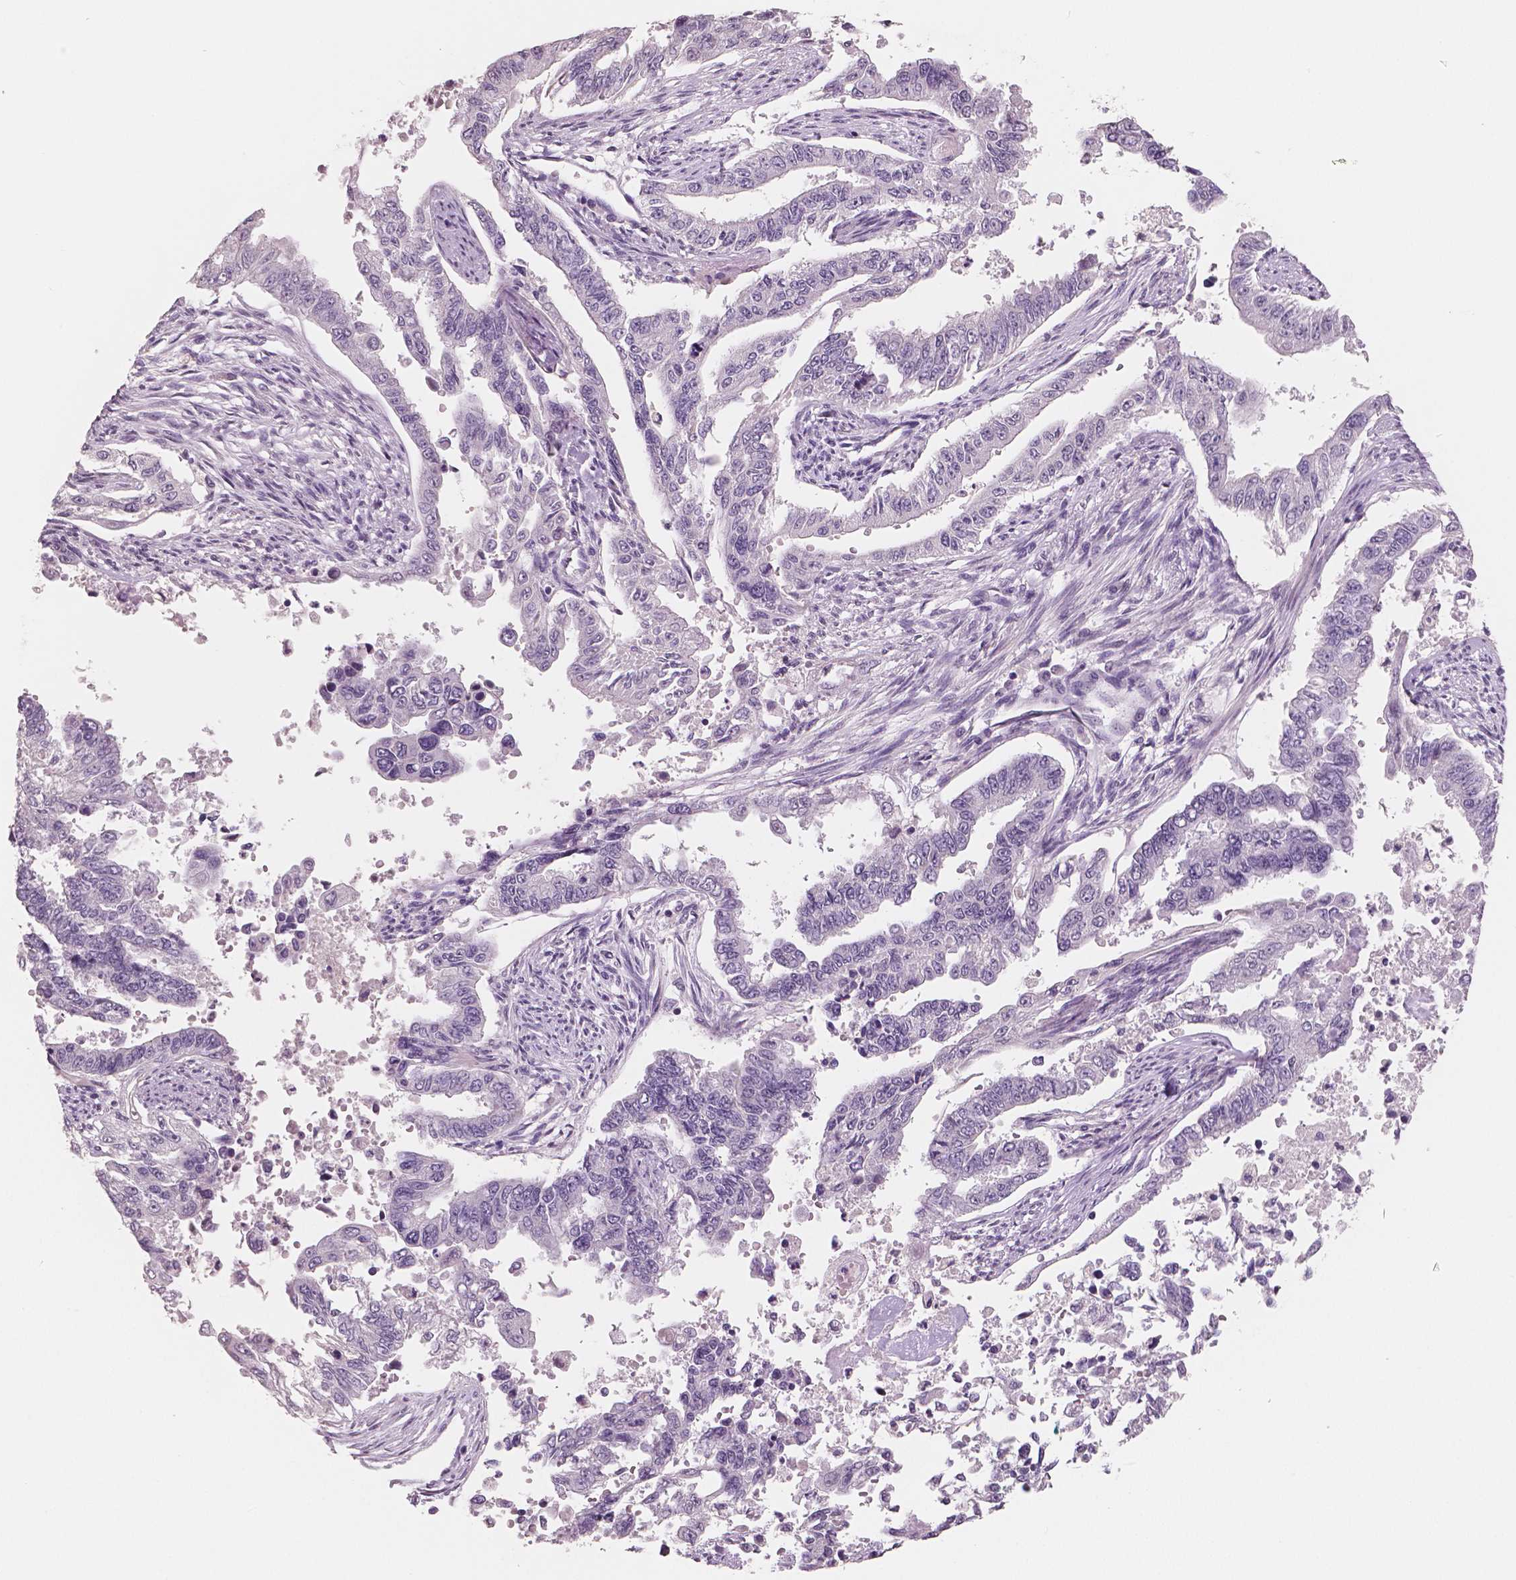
{"staining": {"intensity": "negative", "quantity": "none", "location": "none"}, "tissue": "endometrial cancer", "cell_type": "Tumor cells", "image_type": "cancer", "snomed": [{"axis": "morphology", "description": "Adenocarcinoma, NOS"}, {"axis": "topography", "description": "Uterus"}], "caption": "A high-resolution micrograph shows IHC staining of adenocarcinoma (endometrial), which shows no significant staining in tumor cells.", "gene": "NECAB1", "patient": {"sex": "female", "age": 59}}